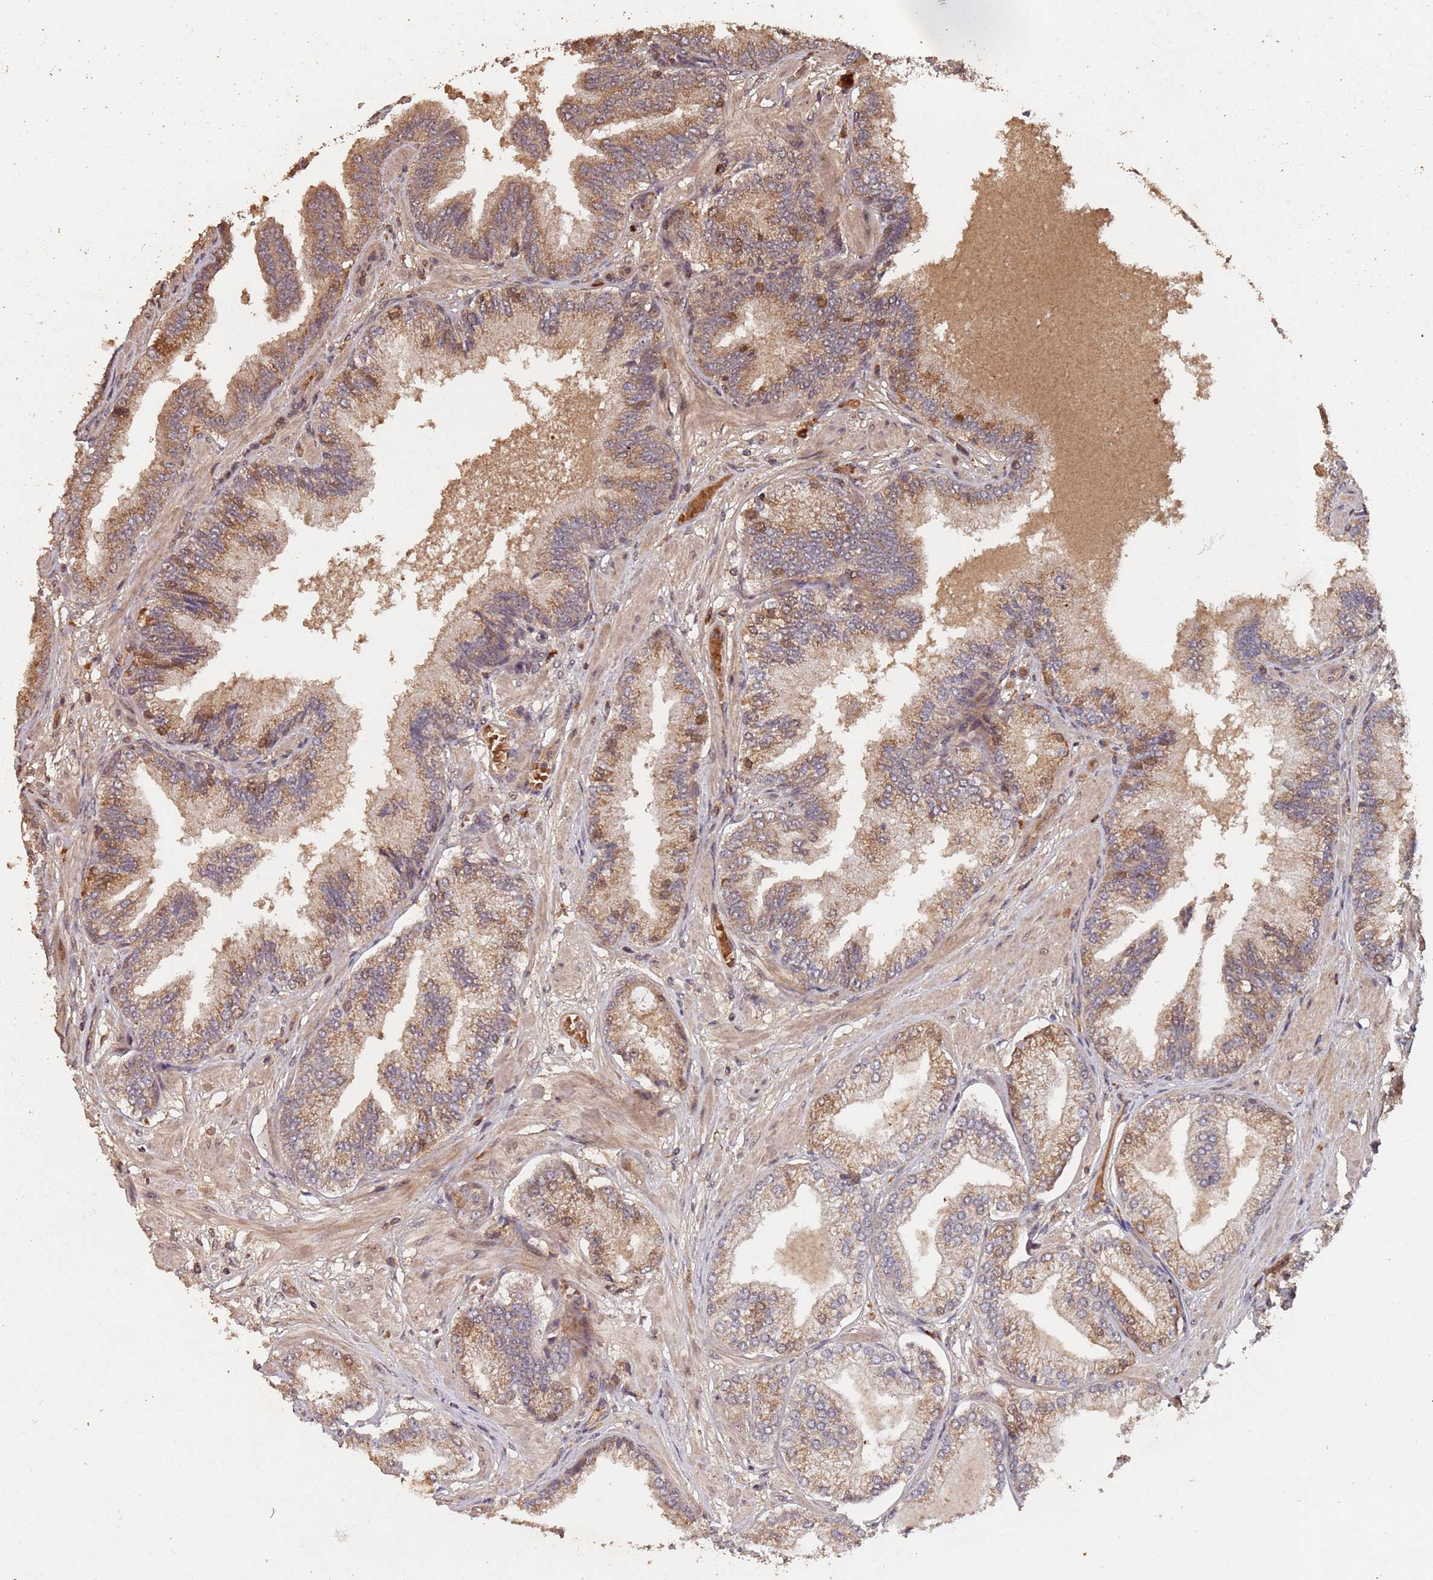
{"staining": {"intensity": "moderate", "quantity": ">75%", "location": "cytoplasmic/membranous"}, "tissue": "prostate cancer", "cell_type": "Tumor cells", "image_type": "cancer", "snomed": [{"axis": "morphology", "description": "Adenocarcinoma, Low grade"}, {"axis": "topography", "description": "Prostate"}], "caption": "Protein staining of prostate cancer (low-grade adenocarcinoma) tissue reveals moderate cytoplasmic/membranous positivity in about >75% of tumor cells.", "gene": "FRAT1", "patient": {"sex": "male", "age": 55}}